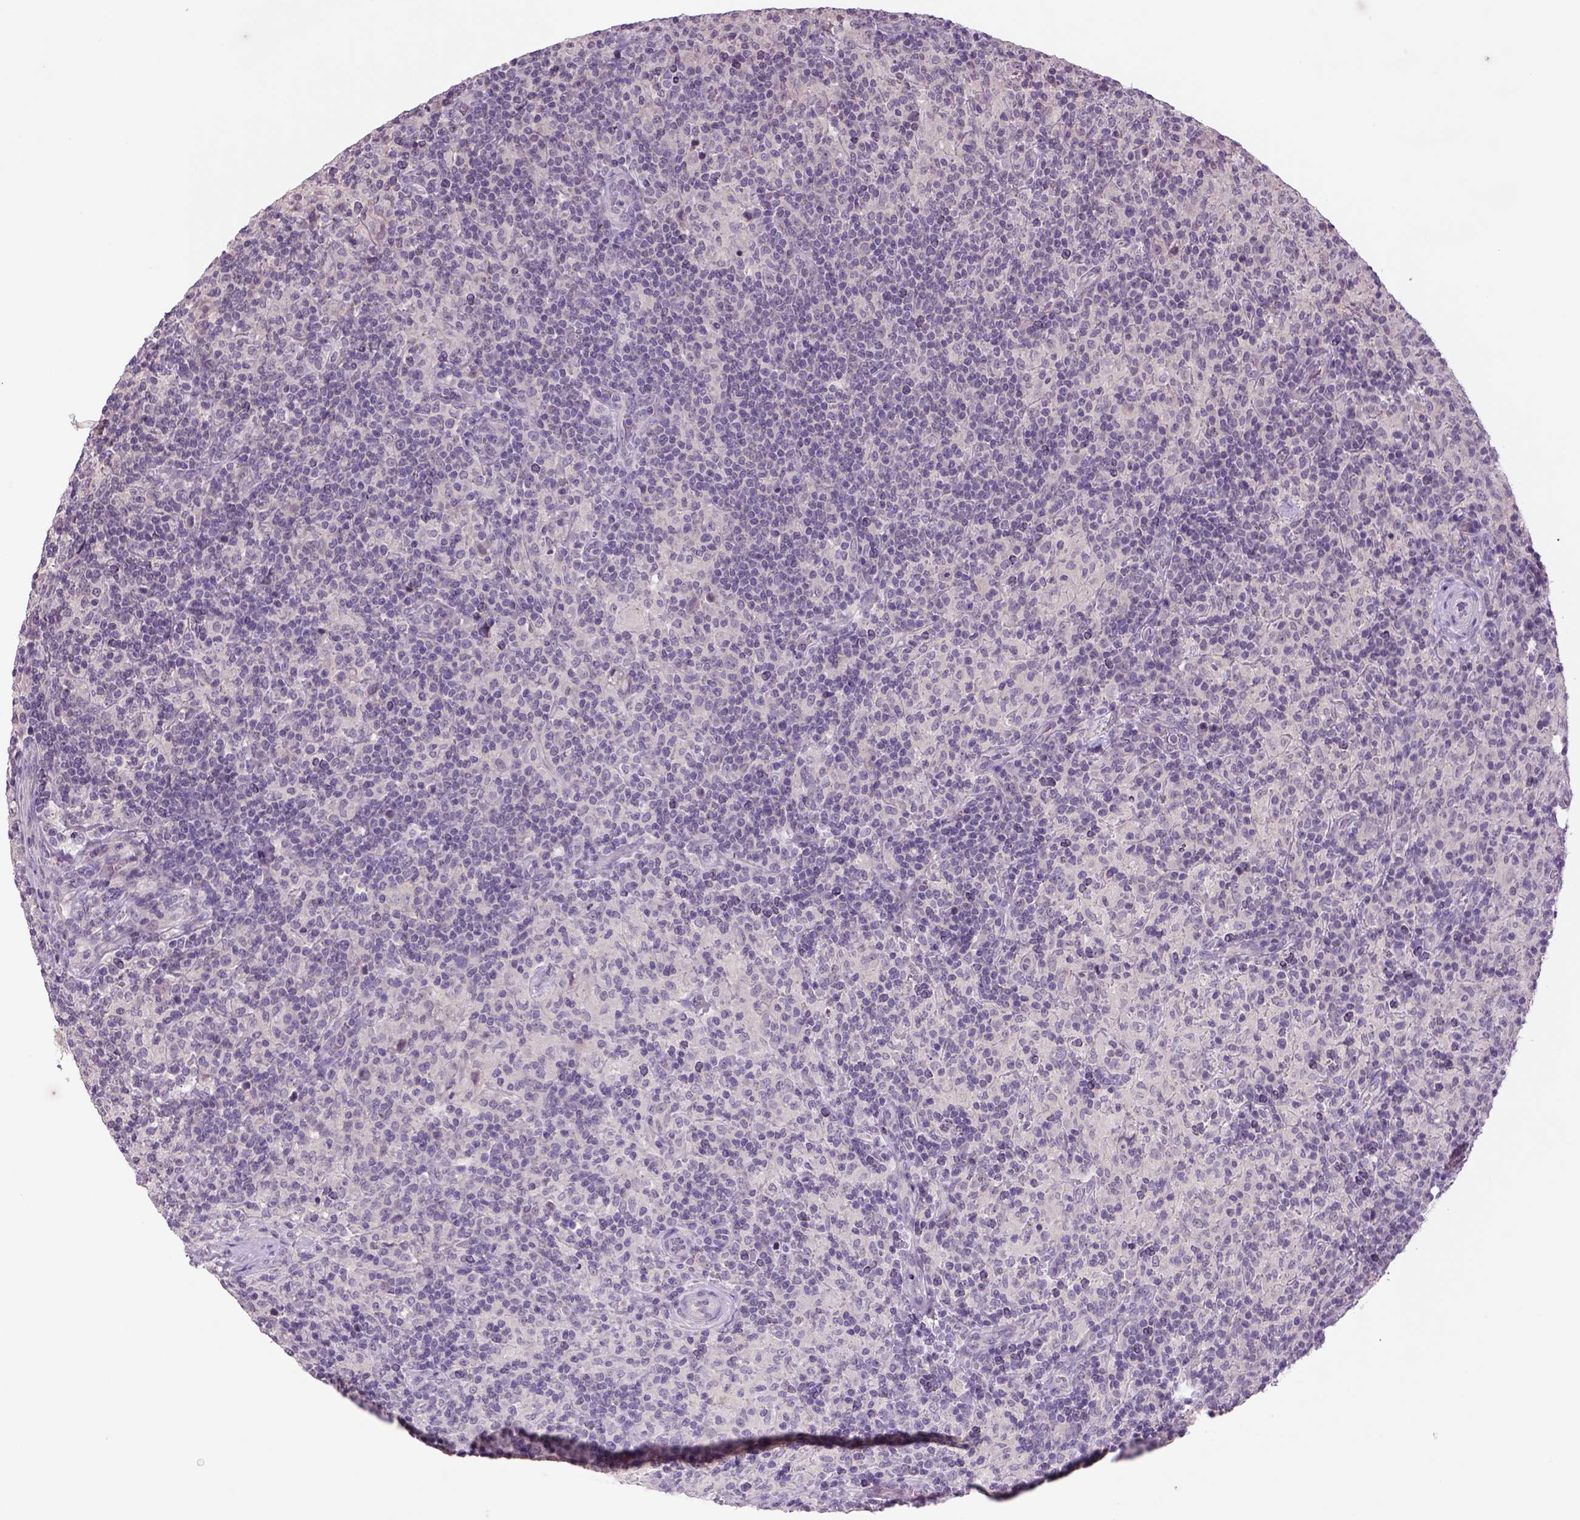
{"staining": {"intensity": "negative", "quantity": "none", "location": "none"}, "tissue": "lymphoma", "cell_type": "Tumor cells", "image_type": "cancer", "snomed": [{"axis": "morphology", "description": "Hodgkin's disease, NOS"}, {"axis": "topography", "description": "Lymph node"}], "caption": "A high-resolution image shows immunohistochemistry (IHC) staining of Hodgkin's disease, which displays no significant staining in tumor cells. The staining is performed using DAB (3,3'-diaminobenzidine) brown chromogen with nuclei counter-stained in using hematoxylin.", "gene": "NLGN2", "patient": {"sex": "male", "age": 70}}